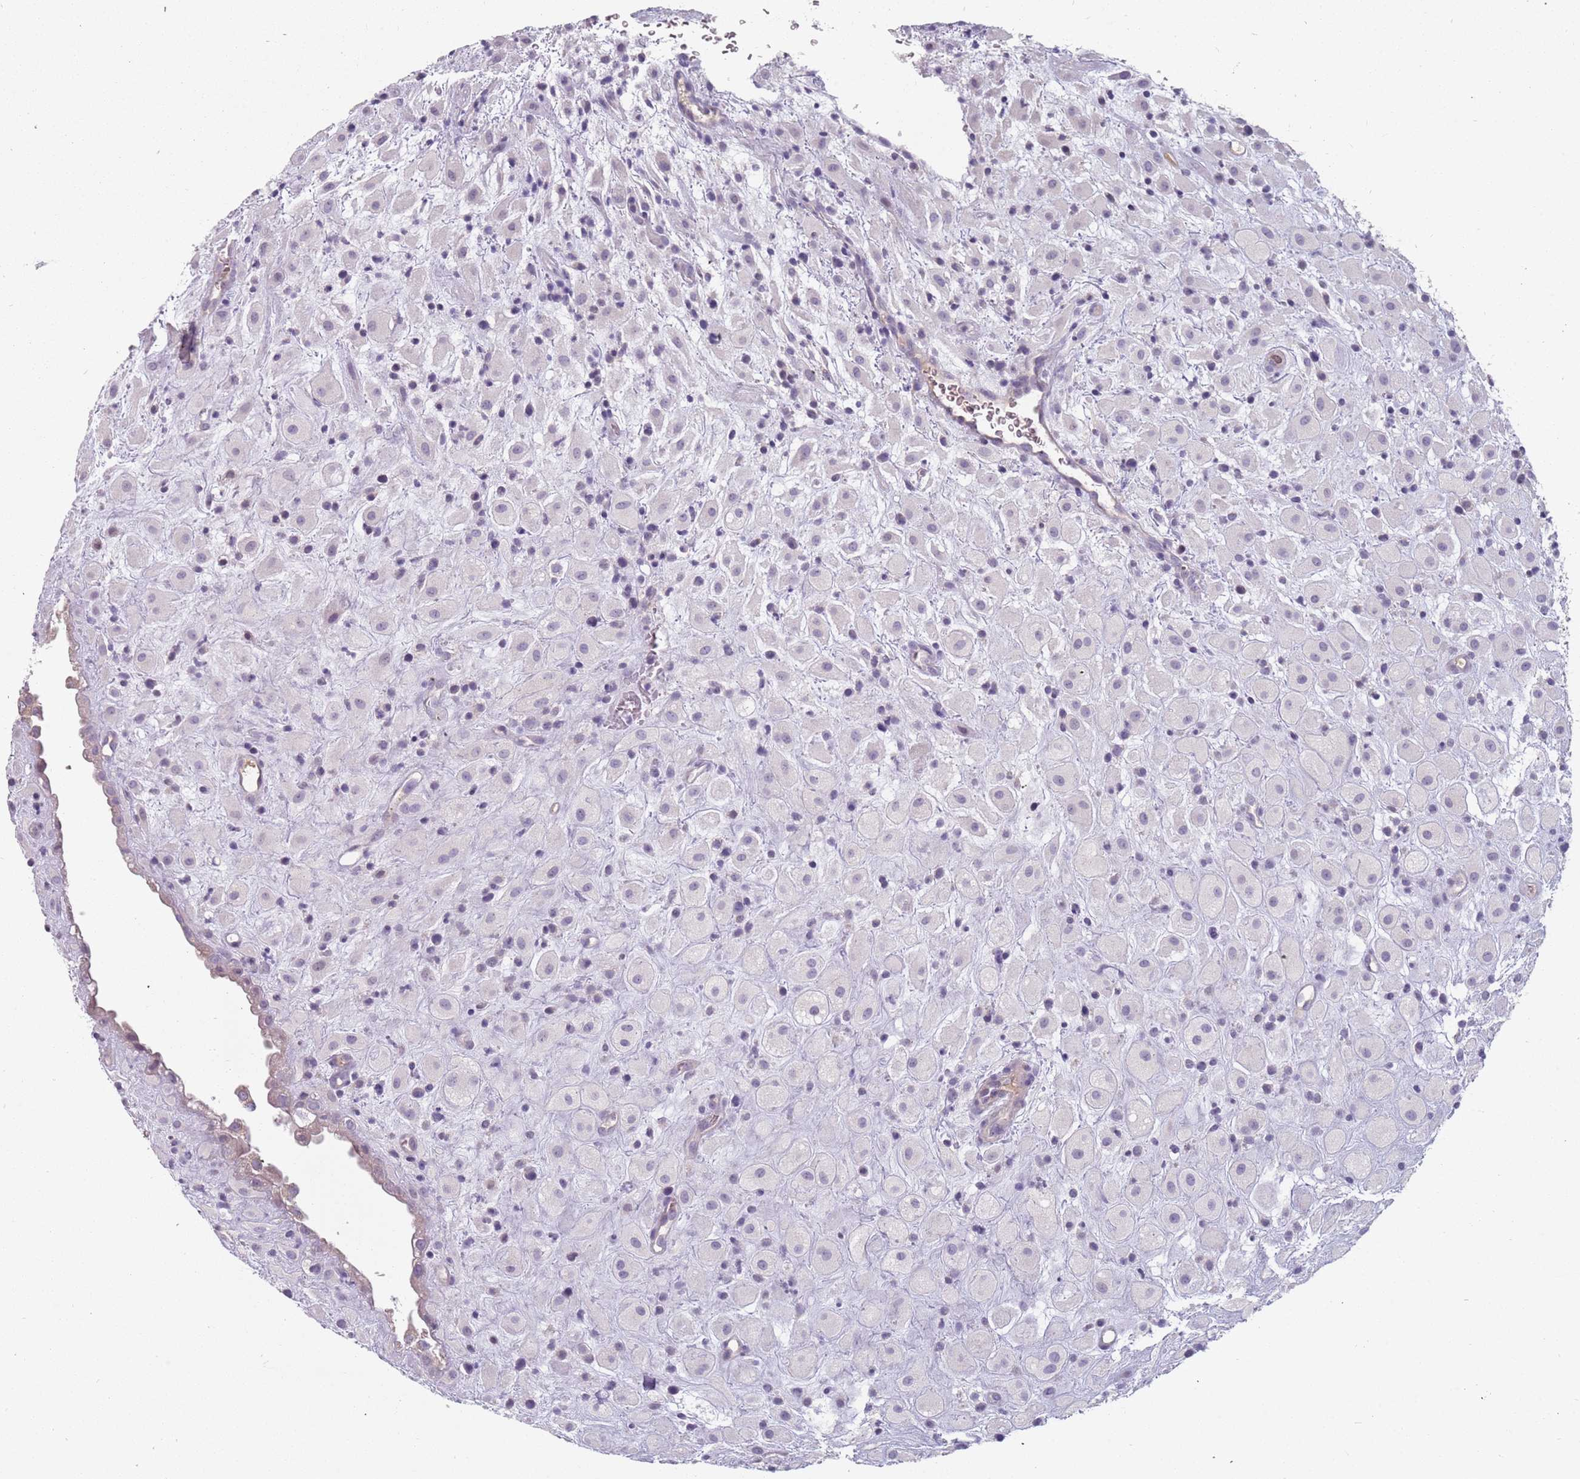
{"staining": {"intensity": "negative", "quantity": "none", "location": "none"}, "tissue": "placenta", "cell_type": "Decidual cells", "image_type": "normal", "snomed": [{"axis": "morphology", "description": "Normal tissue, NOS"}, {"axis": "topography", "description": "Placenta"}], "caption": "DAB (3,3'-diaminobenzidine) immunohistochemical staining of normal placenta exhibits no significant positivity in decidual cells.", "gene": "DDX4", "patient": {"sex": "female", "age": 35}}